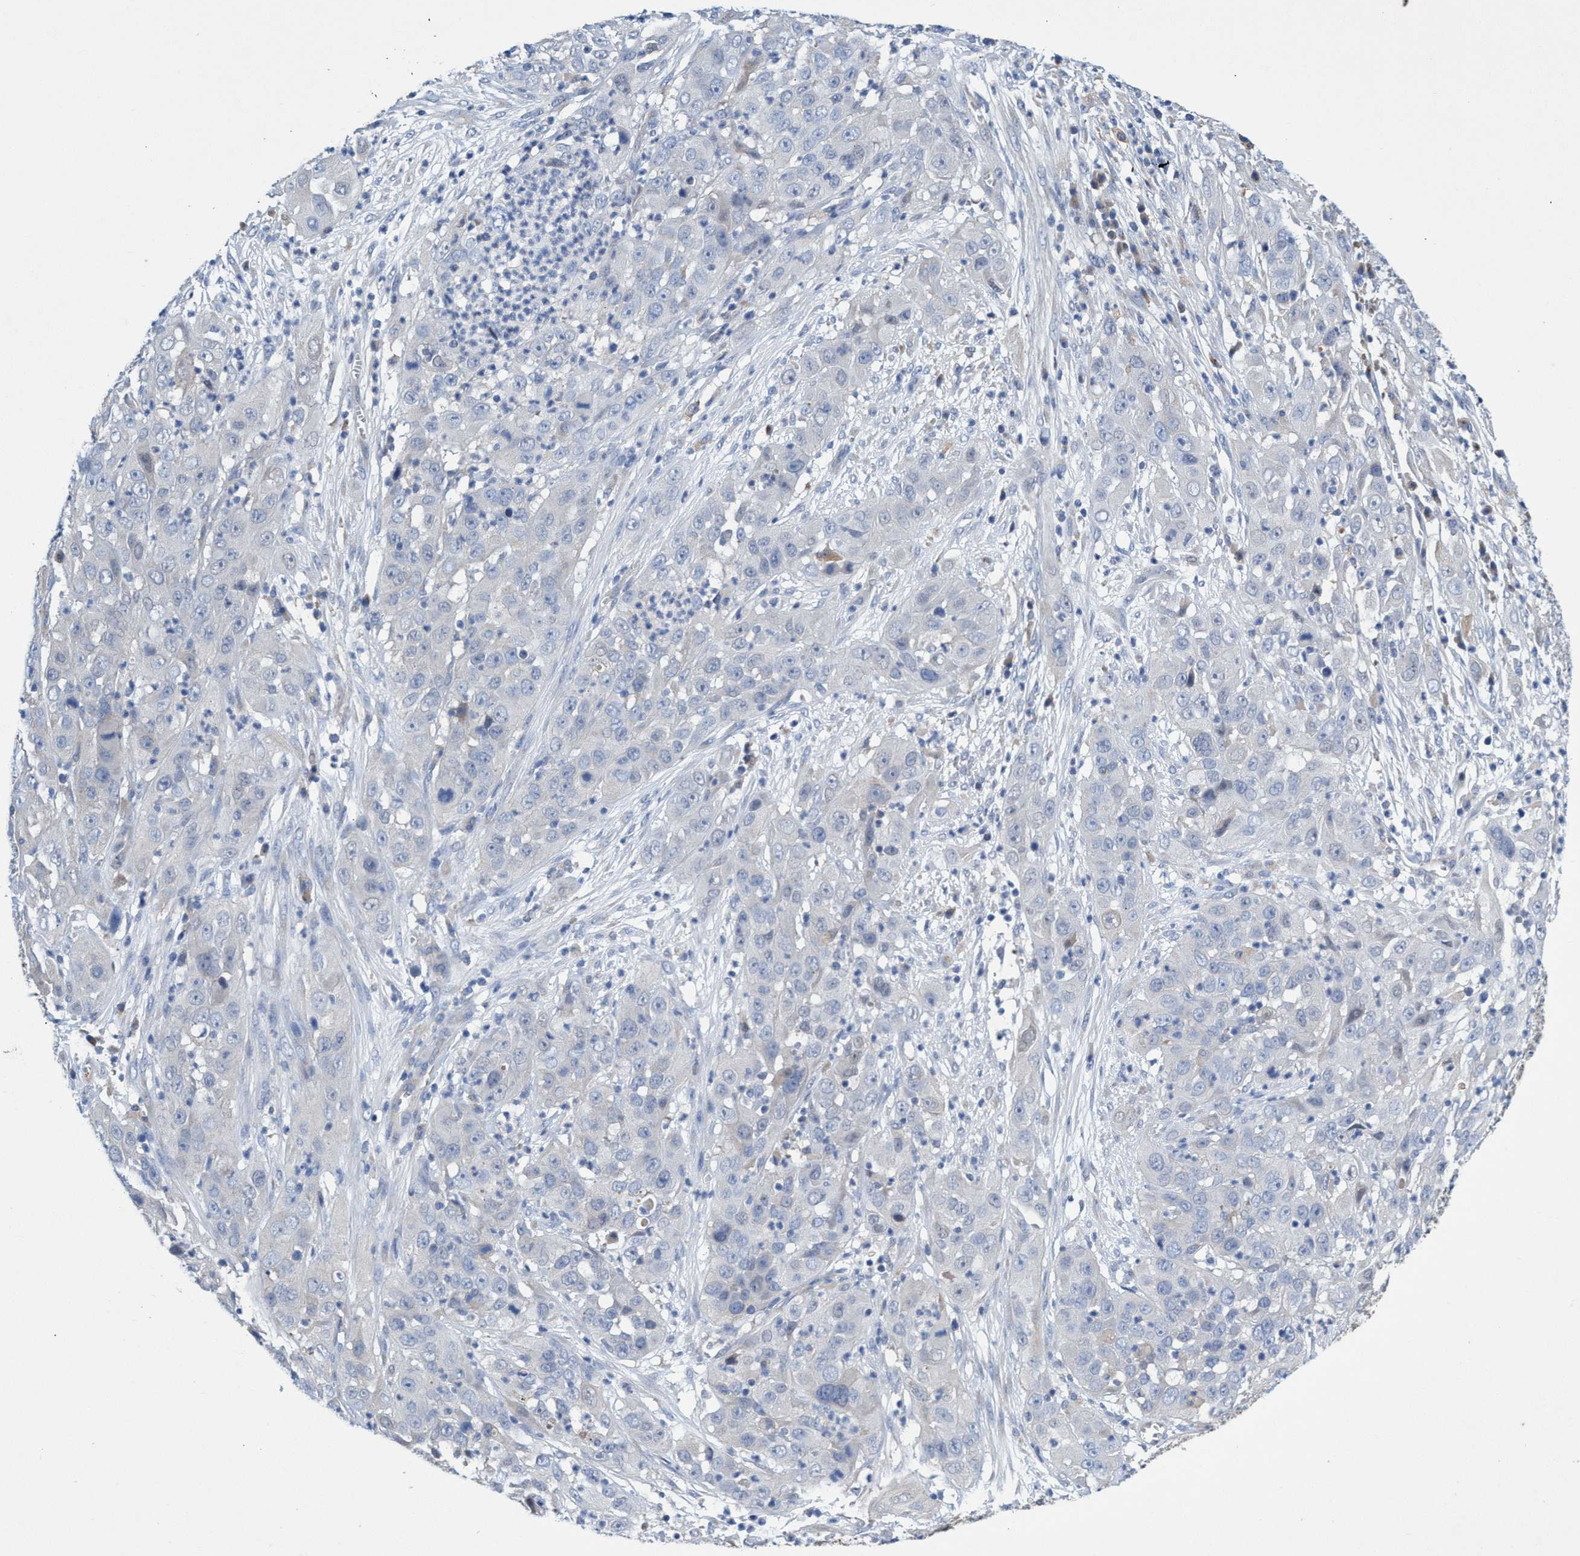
{"staining": {"intensity": "negative", "quantity": "none", "location": "none"}, "tissue": "cervical cancer", "cell_type": "Tumor cells", "image_type": "cancer", "snomed": [{"axis": "morphology", "description": "Squamous cell carcinoma, NOS"}, {"axis": "topography", "description": "Cervix"}], "caption": "Immunohistochemistry image of human cervical squamous cell carcinoma stained for a protein (brown), which shows no staining in tumor cells.", "gene": "SVEP1", "patient": {"sex": "female", "age": 32}}